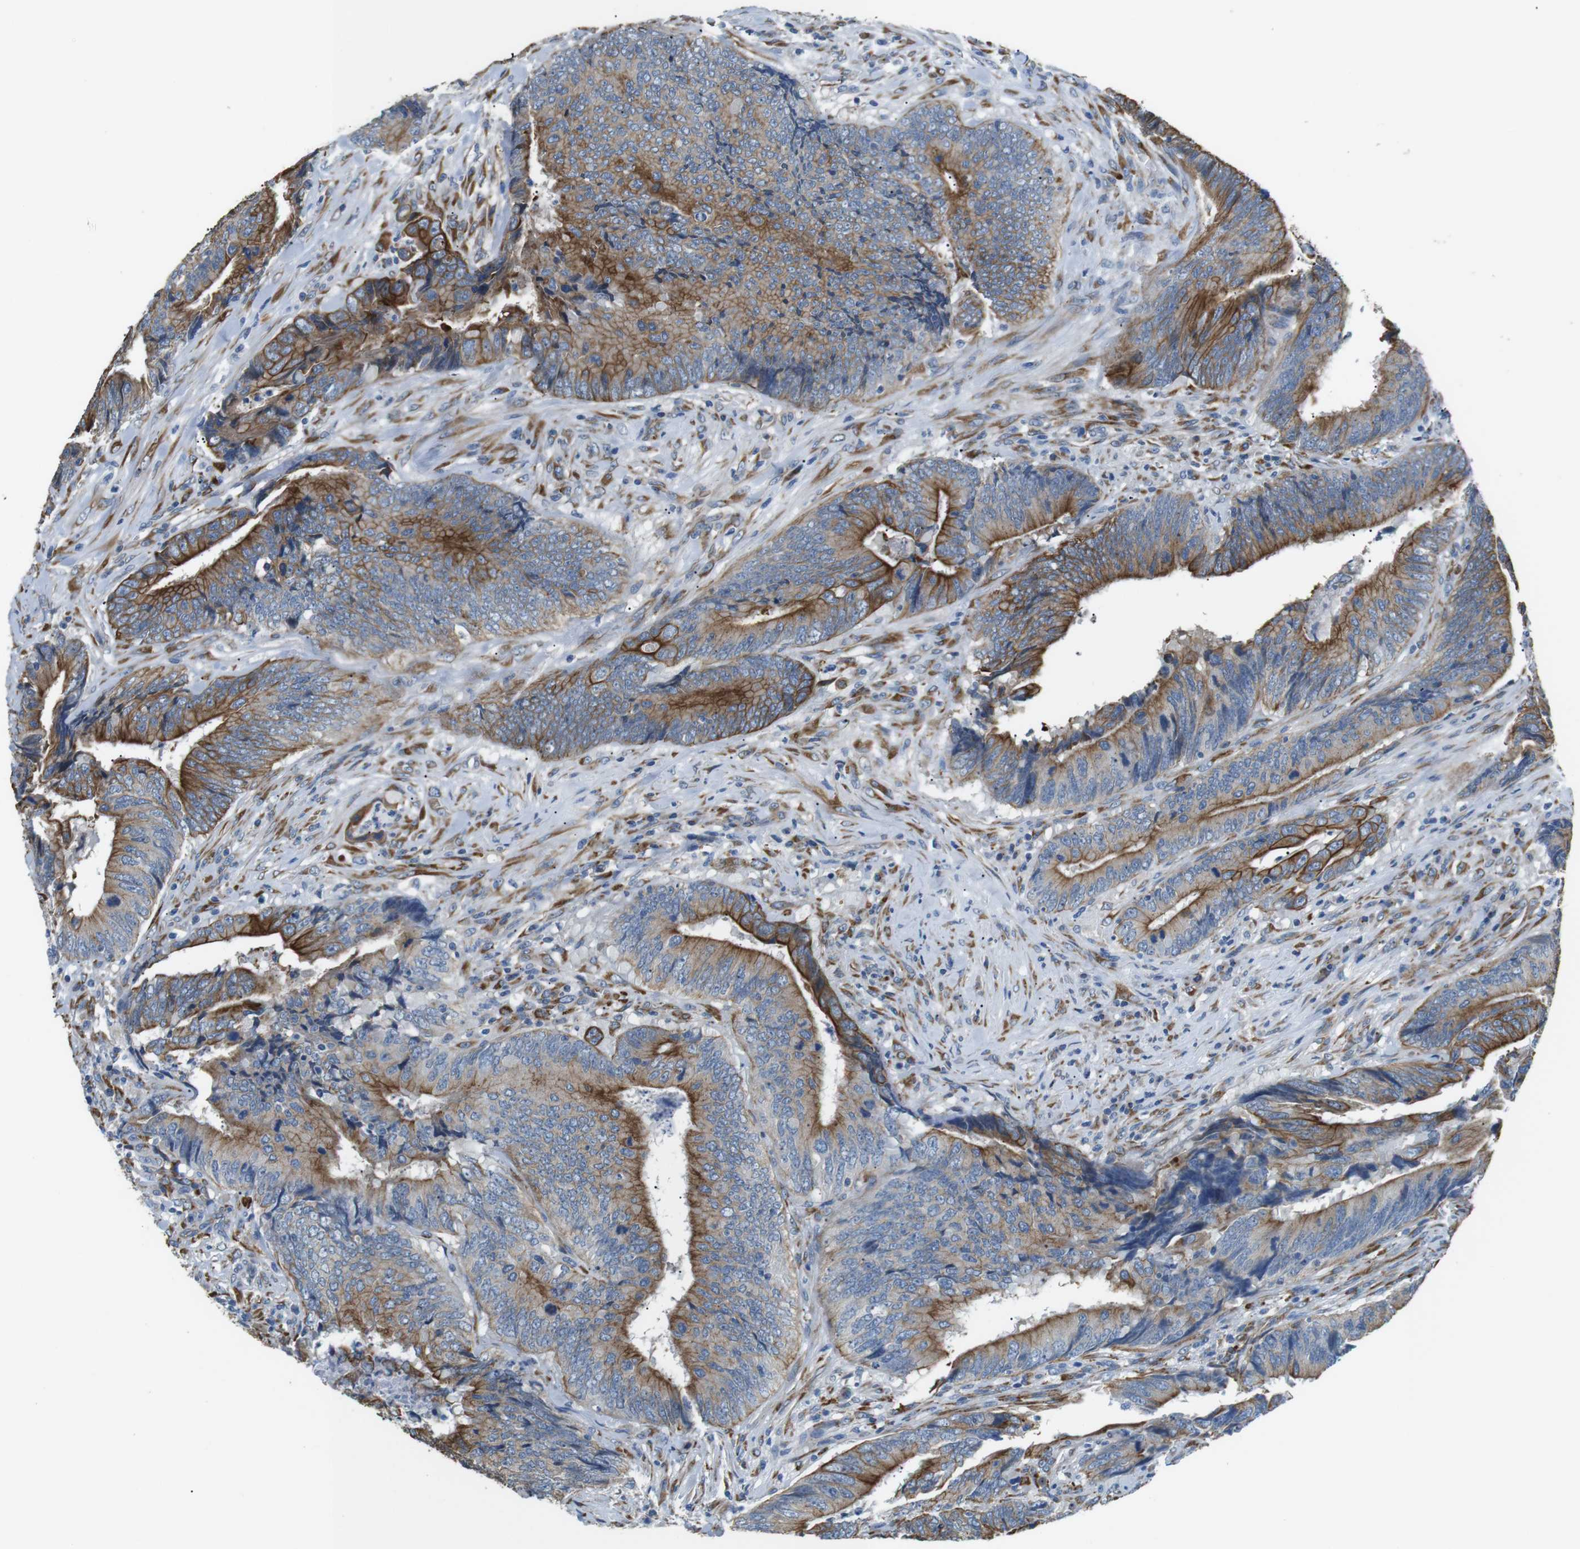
{"staining": {"intensity": "moderate", "quantity": ">75%", "location": "cytoplasmic/membranous"}, "tissue": "colorectal cancer", "cell_type": "Tumor cells", "image_type": "cancer", "snomed": [{"axis": "morphology", "description": "Normal tissue, NOS"}, {"axis": "morphology", "description": "Adenocarcinoma, NOS"}, {"axis": "topography", "description": "Colon"}], "caption": "Immunohistochemistry photomicrograph of adenocarcinoma (colorectal) stained for a protein (brown), which demonstrates medium levels of moderate cytoplasmic/membranous expression in approximately >75% of tumor cells.", "gene": "UNC5CL", "patient": {"sex": "male", "age": 56}}